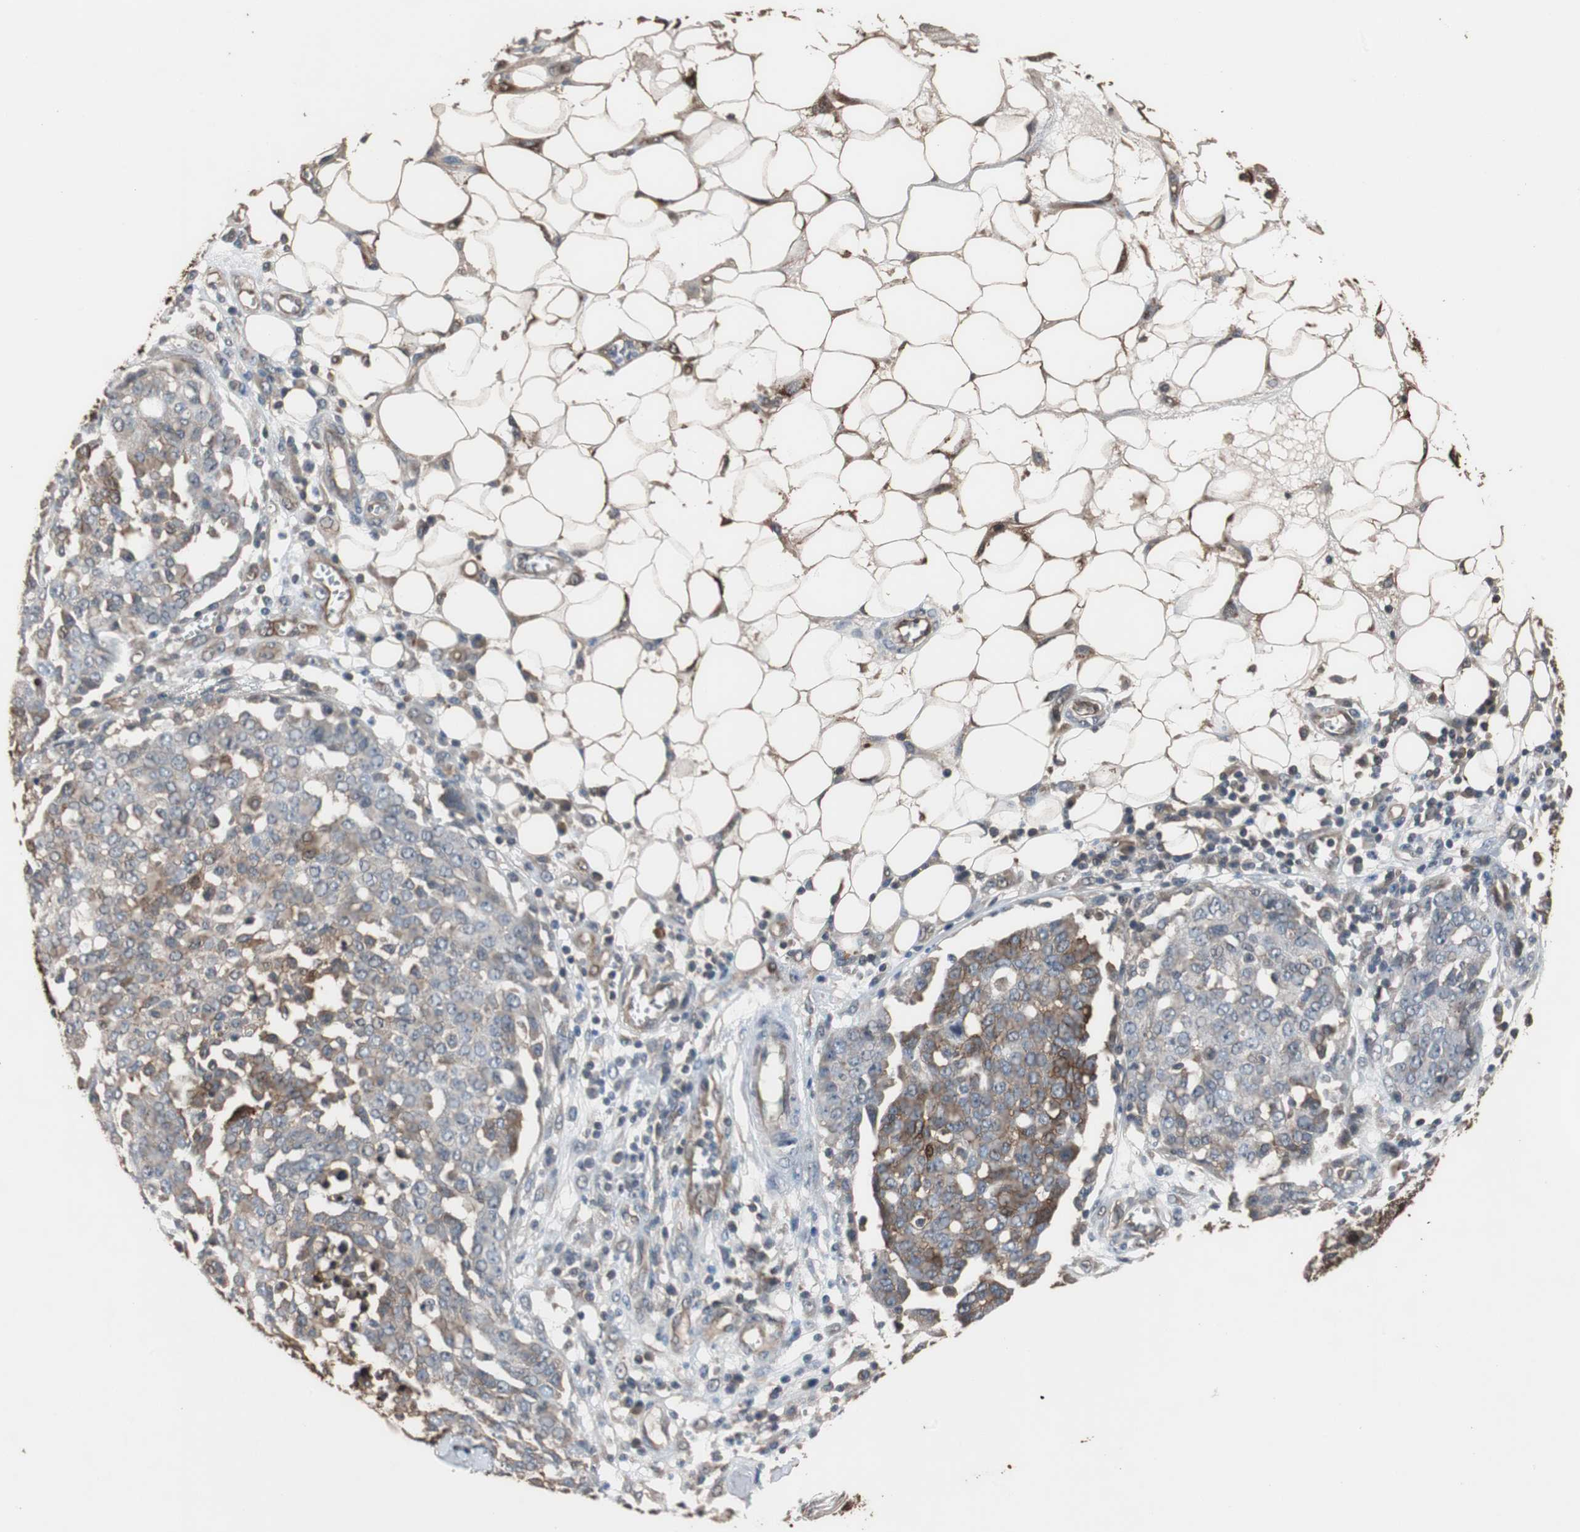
{"staining": {"intensity": "moderate", "quantity": "25%-75%", "location": "cytoplasmic/membranous"}, "tissue": "ovarian cancer", "cell_type": "Tumor cells", "image_type": "cancer", "snomed": [{"axis": "morphology", "description": "Cystadenocarcinoma, serous, NOS"}, {"axis": "topography", "description": "Soft tissue"}, {"axis": "topography", "description": "Ovary"}], "caption": "Brown immunohistochemical staining in ovarian cancer (serous cystadenocarcinoma) exhibits moderate cytoplasmic/membranous expression in approximately 25%-75% of tumor cells.", "gene": "NDRG1", "patient": {"sex": "female", "age": 57}}